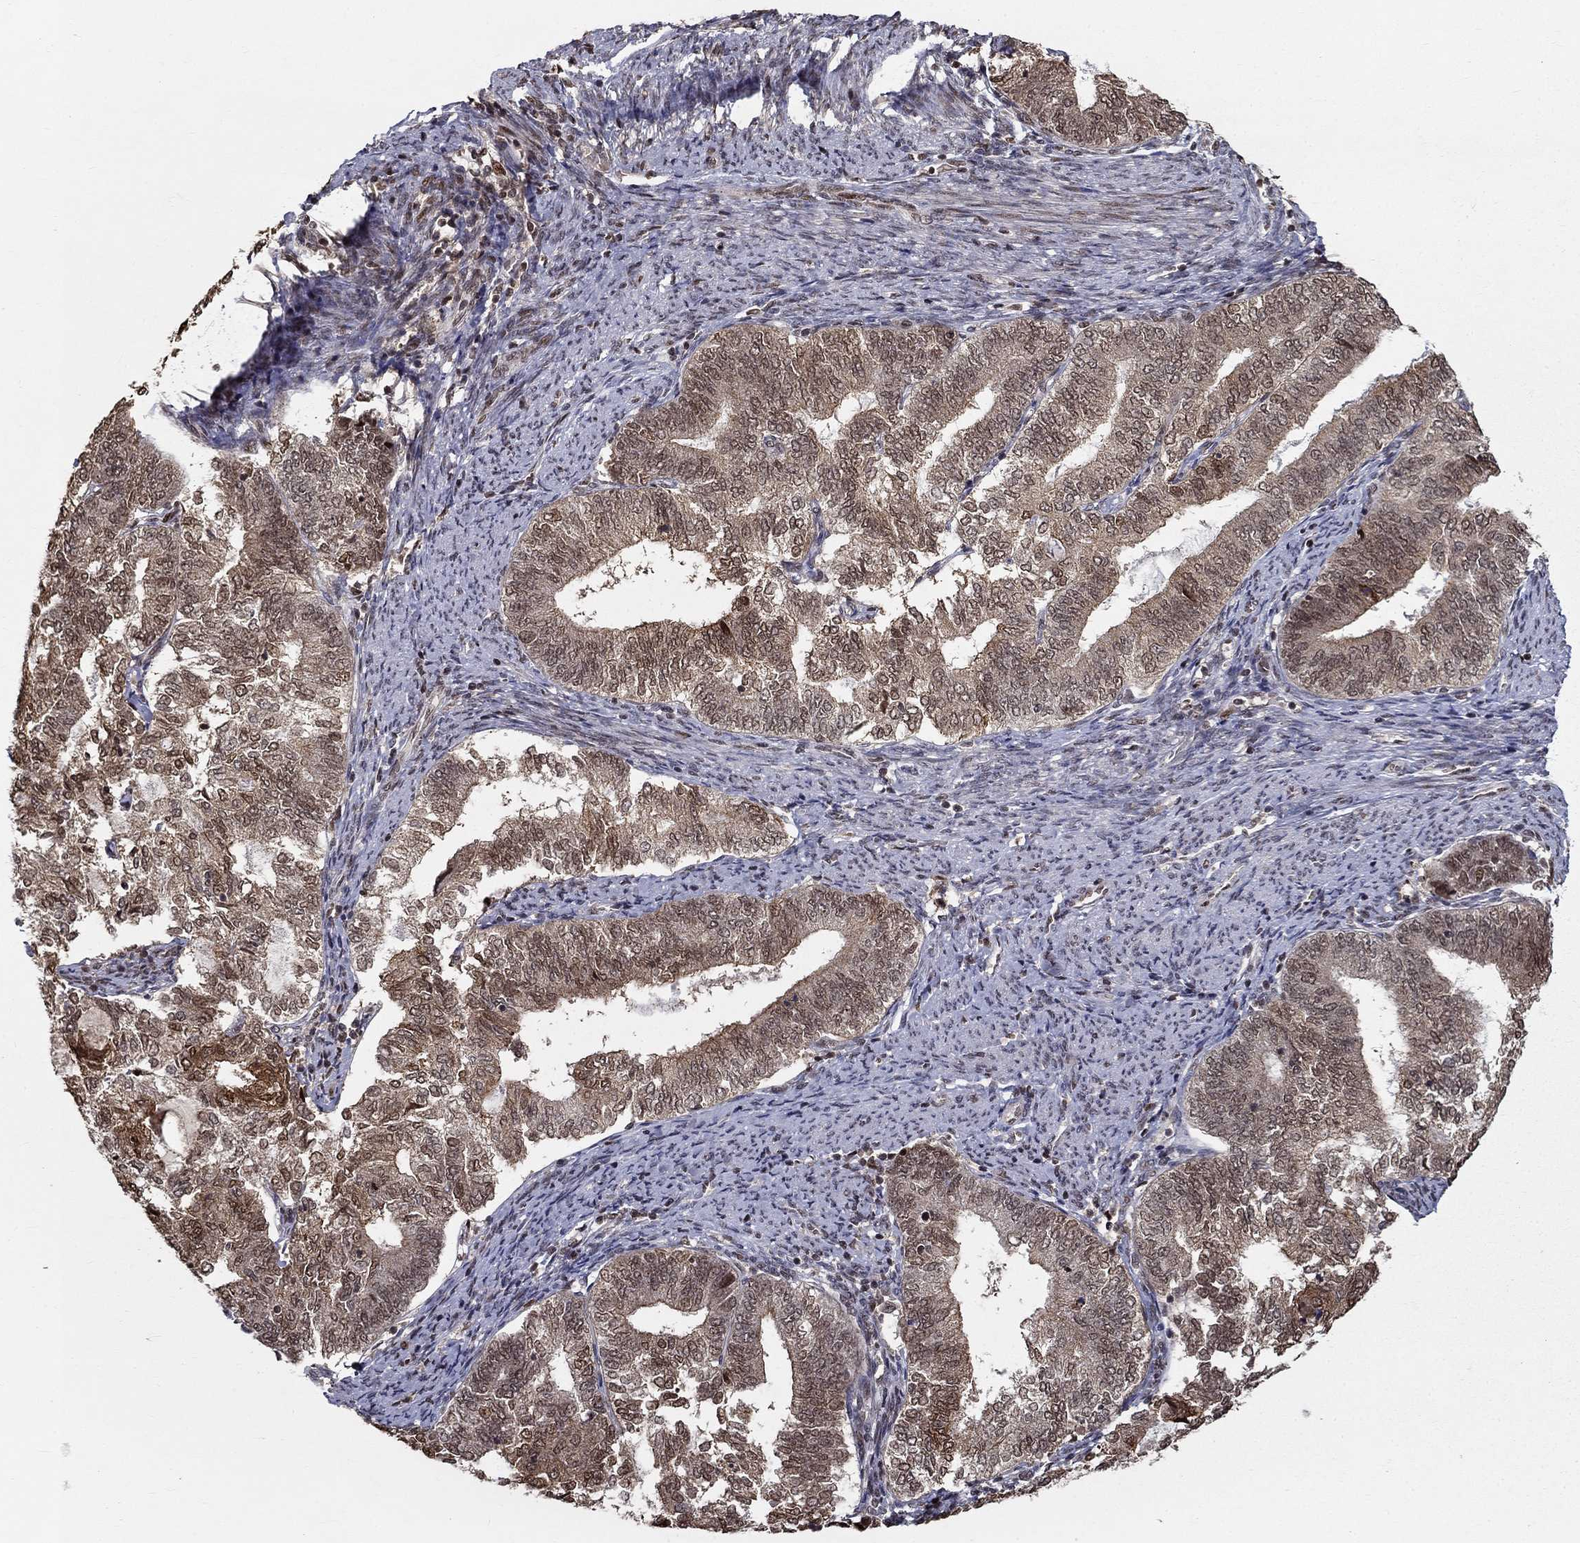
{"staining": {"intensity": "weak", "quantity": ">75%", "location": "cytoplasmic/membranous"}, "tissue": "endometrial cancer", "cell_type": "Tumor cells", "image_type": "cancer", "snomed": [{"axis": "morphology", "description": "Adenocarcinoma, NOS"}, {"axis": "topography", "description": "Endometrium"}], "caption": "Brown immunohistochemical staining in human adenocarcinoma (endometrial) demonstrates weak cytoplasmic/membranous positivity in about >75% of tumor cells.", "gene": "CDCA7L", "patient": {"sex": "female", "age": 65}}